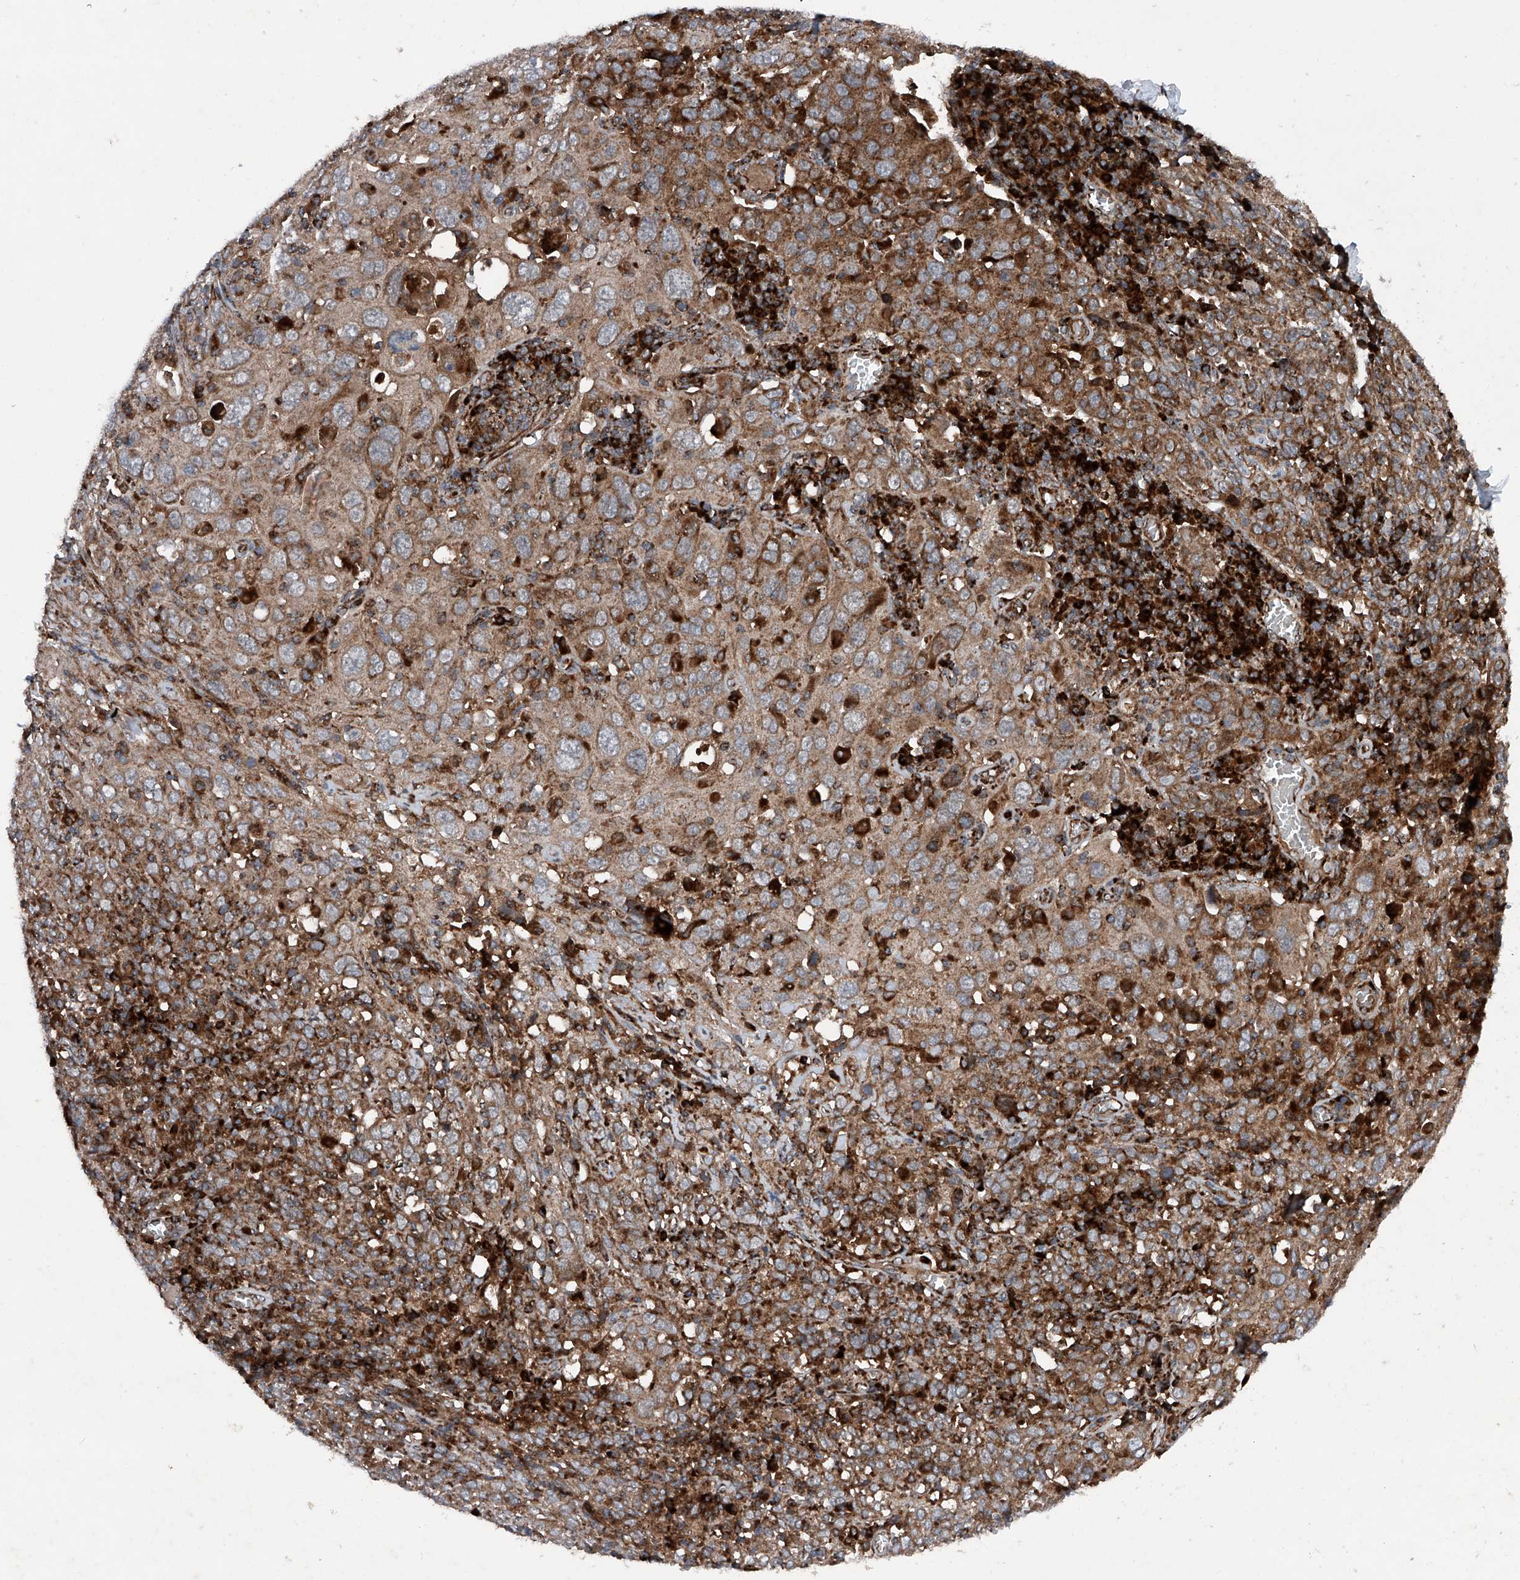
{"staining": {"intensity": "moderate", "quantity": ">75%", "location": "cytoplasmic/membranous"}, "tissue": "cervical cancer", "cell_type": "Tumor cells", "image_type": "cancer", "snomed": [{"axis": "morphology", "description": "Squamous cell carcinoma, NOS"}, {"axis": "topography", "description": "Cervix"}], "caption": "Immunohistochemistry photomicrograph of neoplastic tissue: squamous cell carcinoma (cervical) stained using immunohistochemistry (IHC) reveals medium levels of moderate protein expression localized specifically in the cytoplasmic/membranous of tumor cells, appearing as a cytoplasmic/membranous brown color.", "gene": "DAD1", "patient": {"sex": "female", "age": 46}}